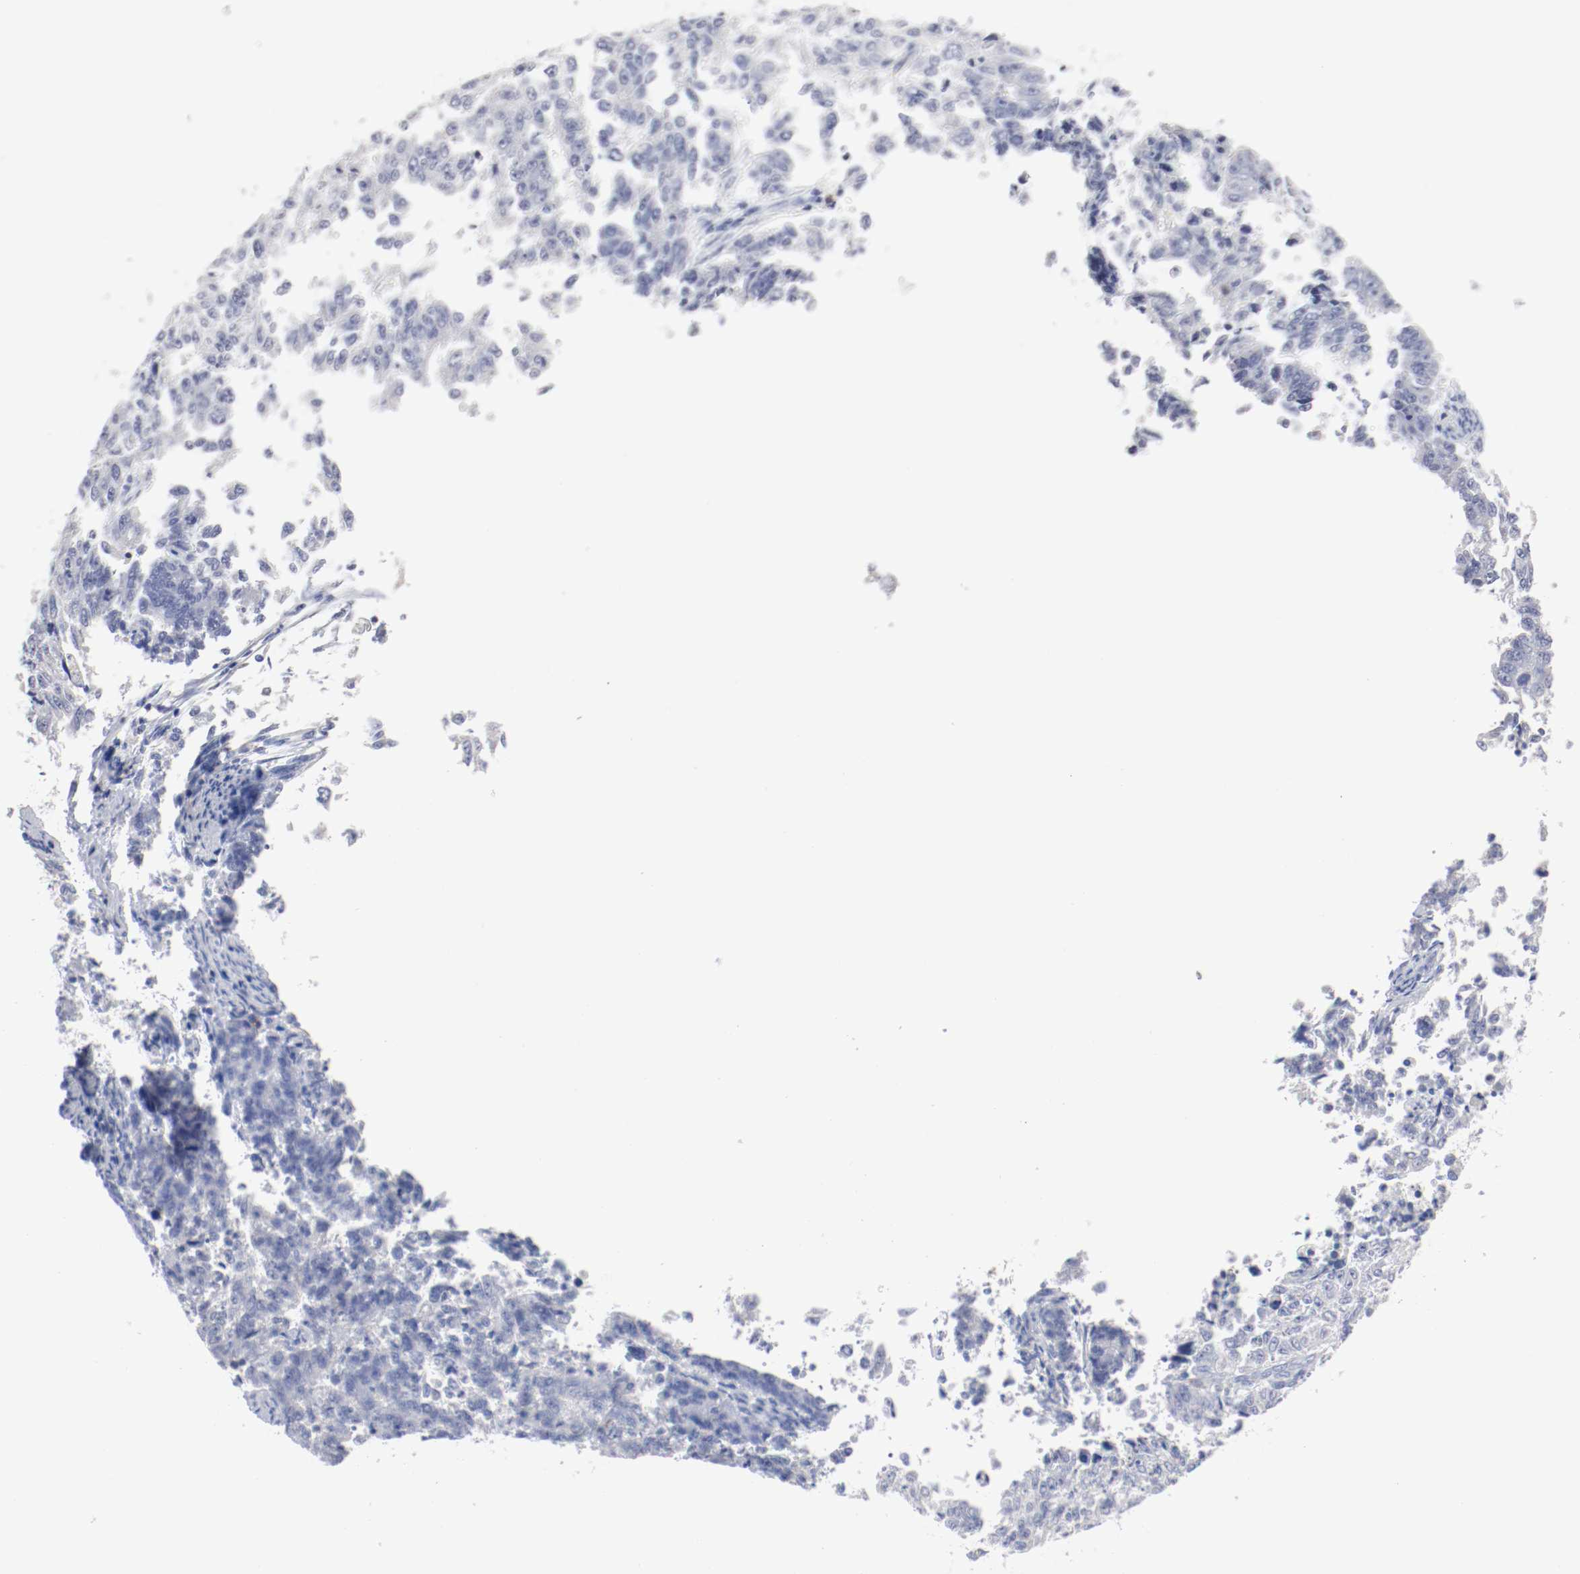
{"staining": {"intensity": "negative", "quantity": "none", "location": "none"}, "tissue": "endometrial cancer", "cell_type": "Tumor cells", "image_type": "cancer", "snomed": [{"axis": "morphology", "description": "Adenocarcinoma, NOS"}, {"axis": "topography", "description": "Endometrium"}], "caption": "Immunohistochemistry of endometrial cancer (adenocarcinoma) reveals no expression in tumor cells.", "gene": "FGFBP1", "patient": {"sex": "female", "age": 42}}